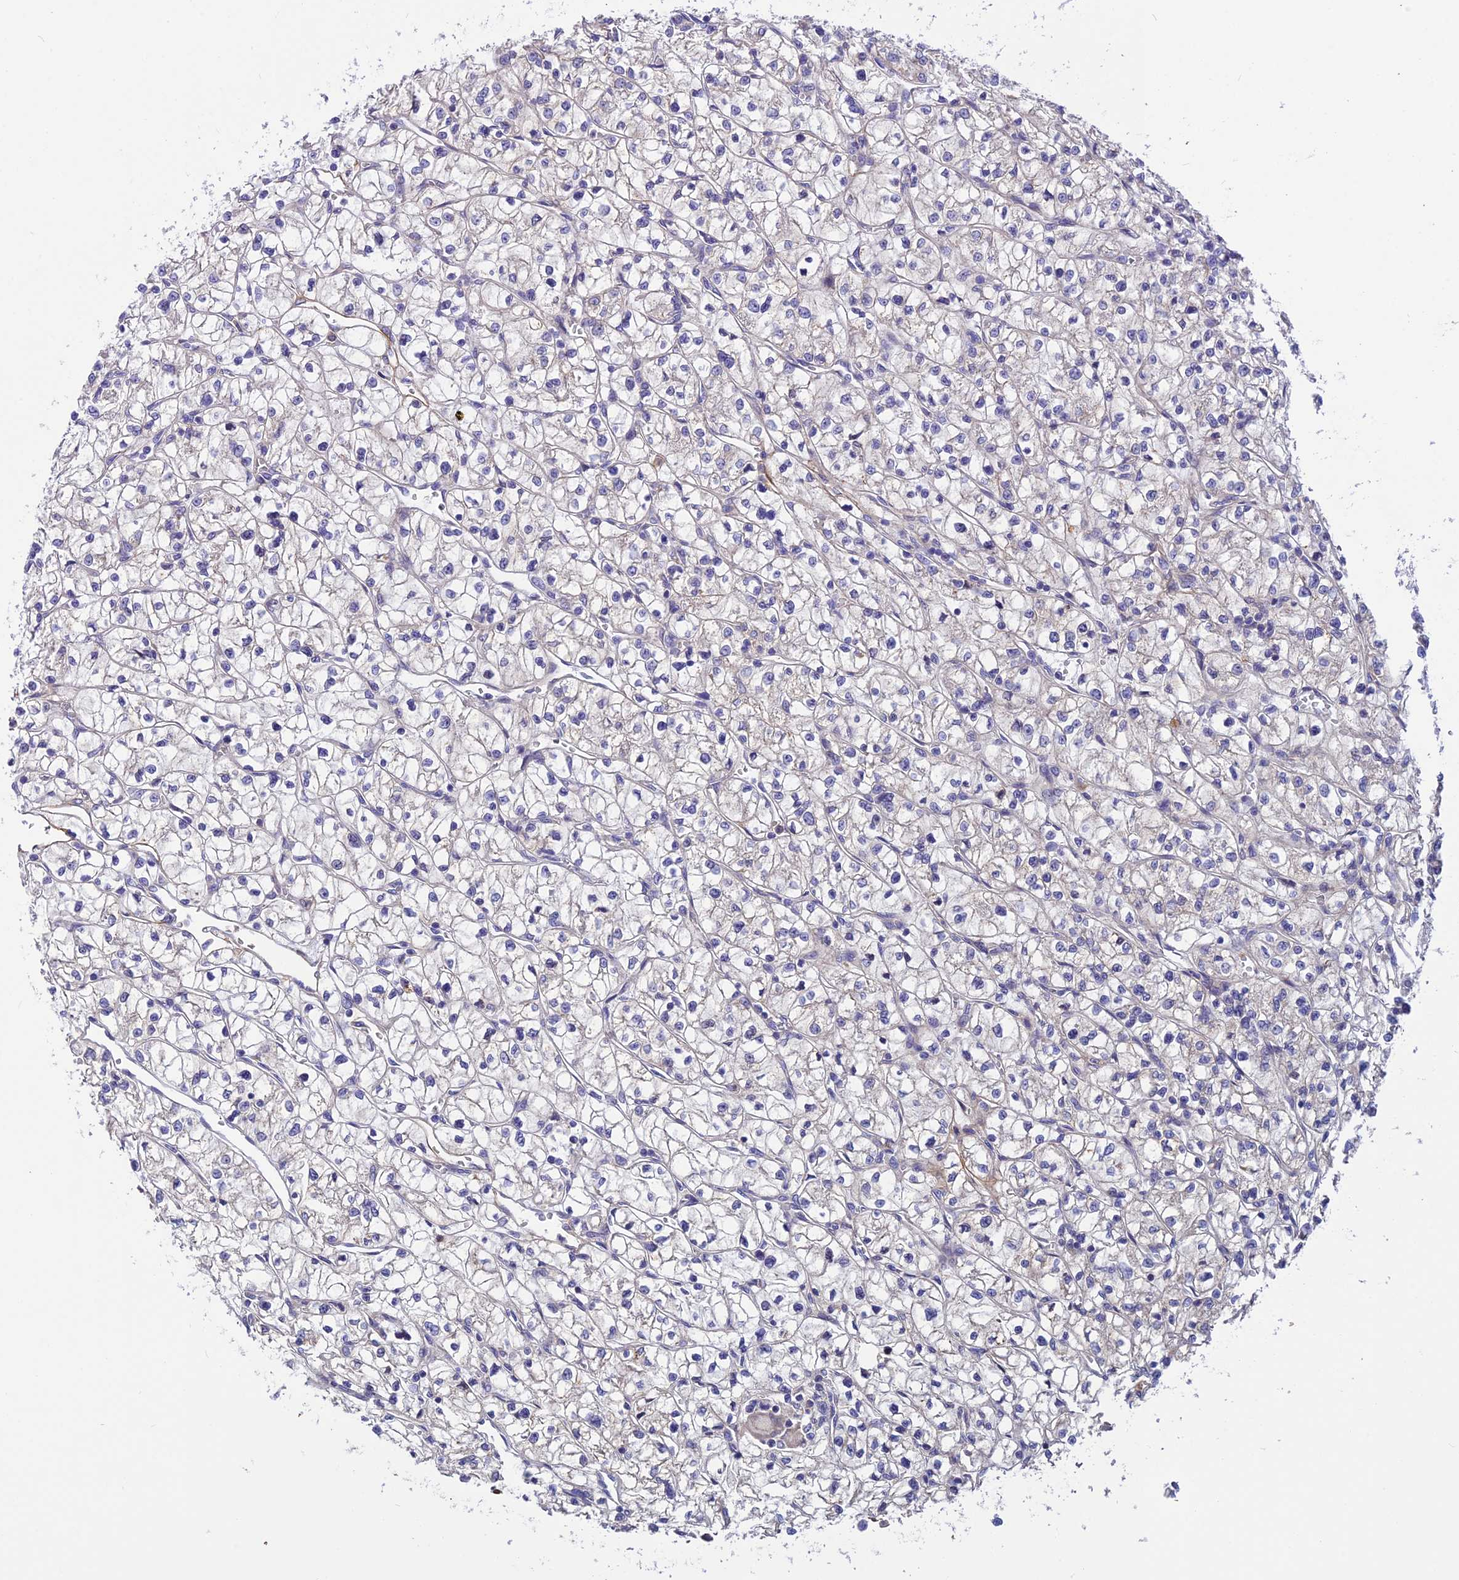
{"staining": {"intensity": "negative", "quantity": "none", "location": "none"}, "tissue": "renal cancer", "cell_type": "Tumor cells", "image_type": "cancer", "snomed": [{"axis": "morphology", "description": "Adenocarcinoma, NOS"}, {"axis": "topography", "description": "Kidney"}], "caption": "IHC of renal cancer displays no staining in tumor cells.", "gene": "TRIM43B", "patient": {"sex": "female", "age": 64}}